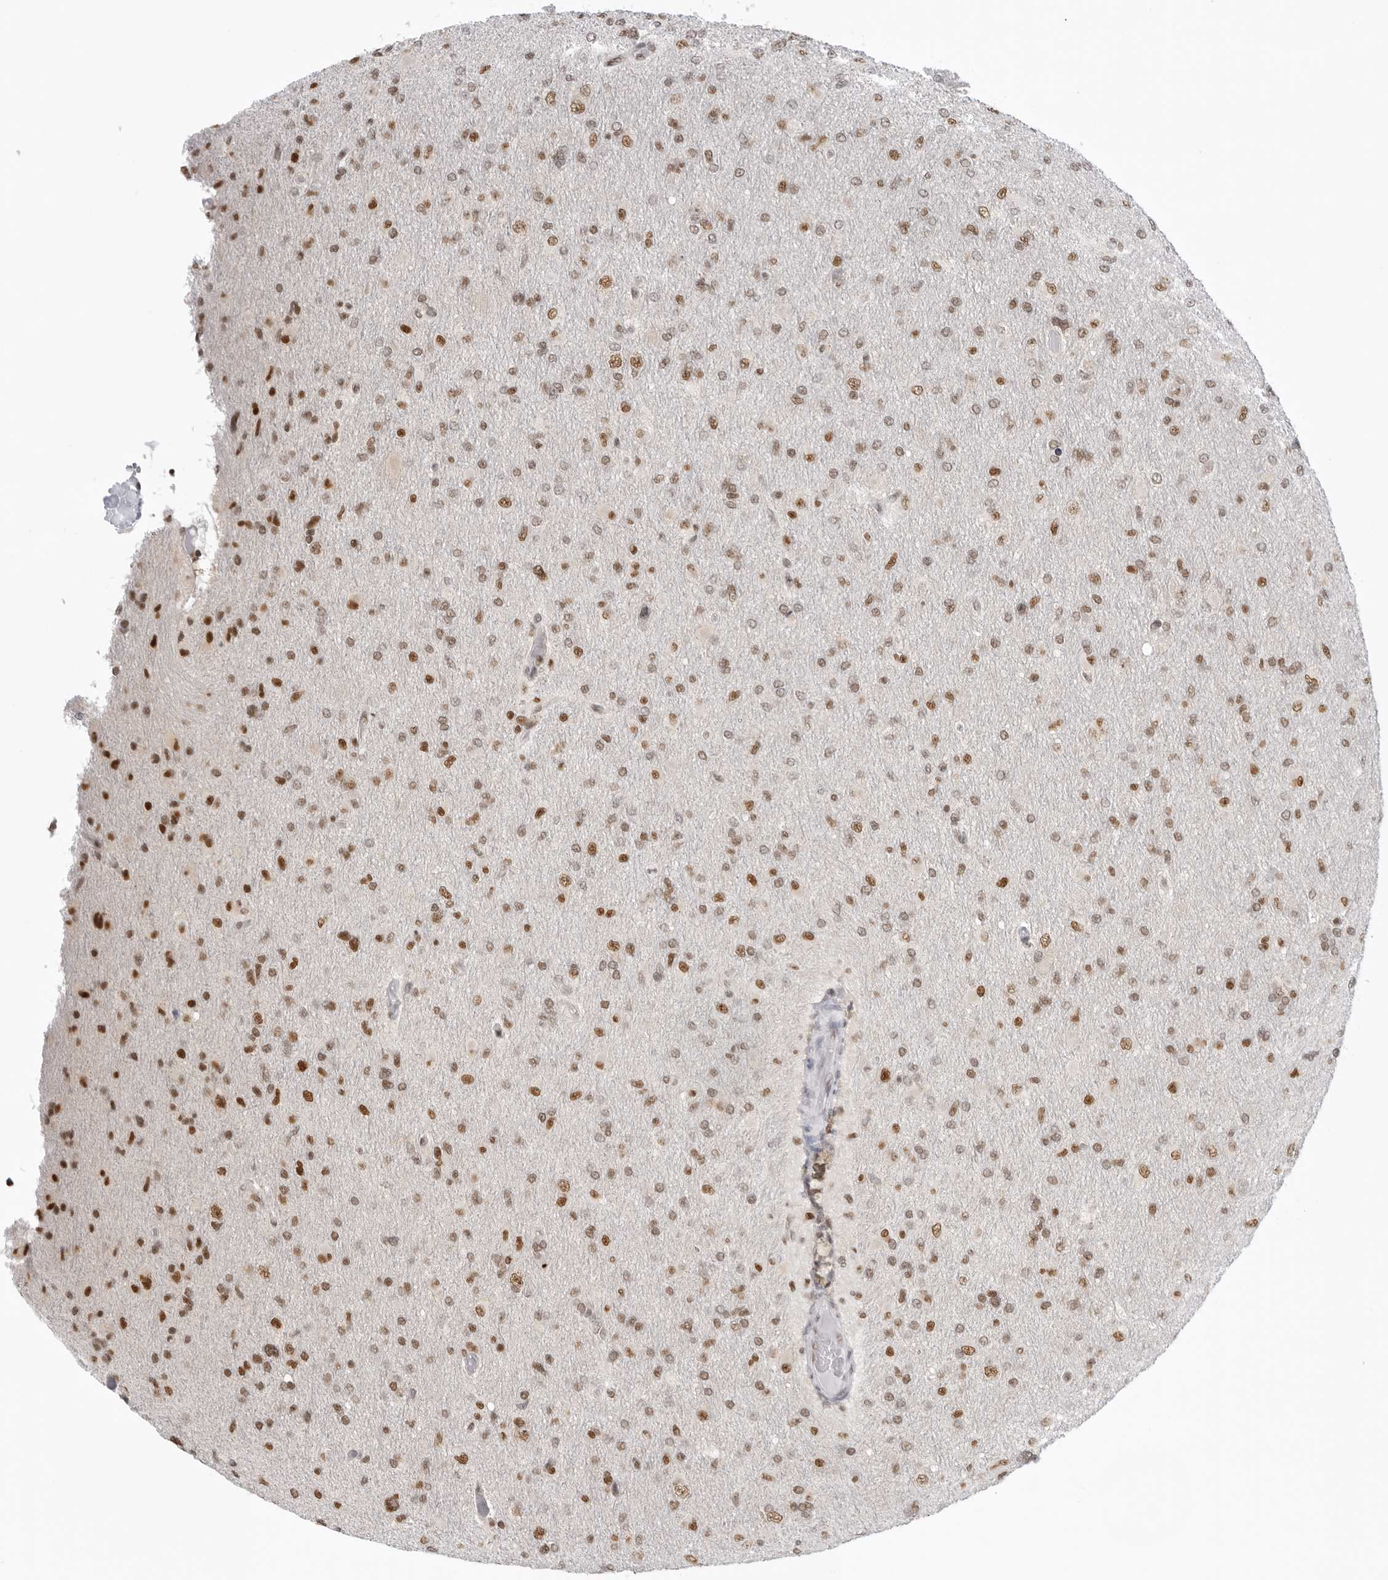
{"staining": {"intensity": "moderate", "quantity": ">75%", "location": "nuclear"}, "tissue": "glioma", "cell_type": "Tumor cells", "image_type": "cancer", "snomed": [{"axis": "morphology", "description": "Glioma, malignant, High grade"}, {"axis": "topography", "description": "Cerebral cortex"}], "caption": "A photomicrograph showing moderate nuclear staining in about >75% of tumor cells in glioma, as visualized by brown immunohistochemical staining.", "gene": "RPA2", "patient": {"sex": "female", "age": 36}}